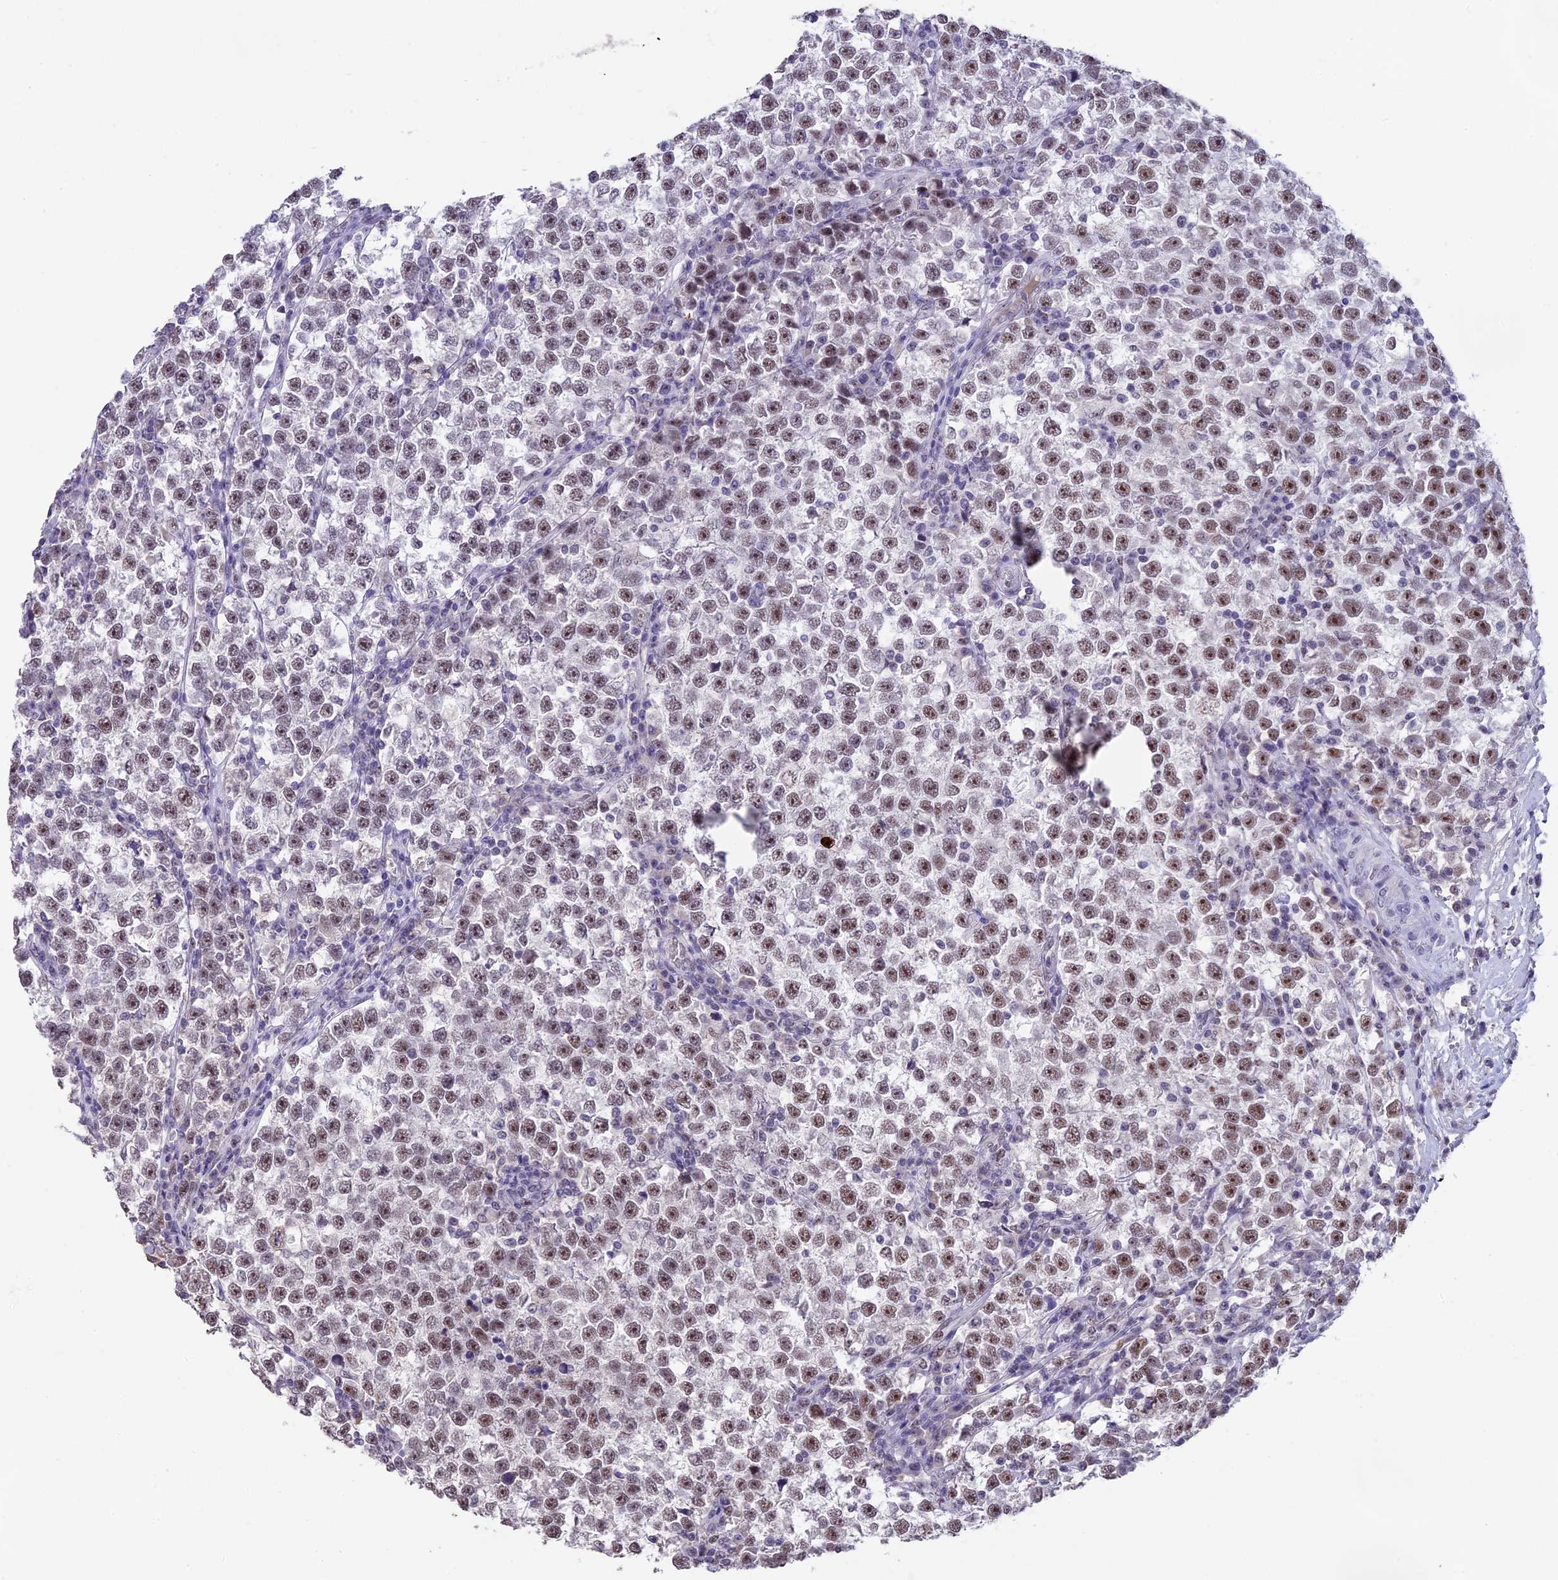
{"staining": {"intensity": "moderate", "quantity": ">75%", "location": "nuclear"}, "tissue": "testis cancer", "cell_type": "Tumor cells", "image_type": "cancer", "snomed": [{"axis": "morphology", "description": "Normal tissue, NOS"}, {"axis": "morphology", "description": "Seminoma, NOS"}, {"axis": "topography", "description": "Testis"}], "caption": "IHC image of human testis seminoma stained for a protein (brown), which displays medium levels of moderate nuclear positivity in approximately >75% of tumor cells.", "gene": "SETD2", "patient": {"sex": "male", "age": 43}}